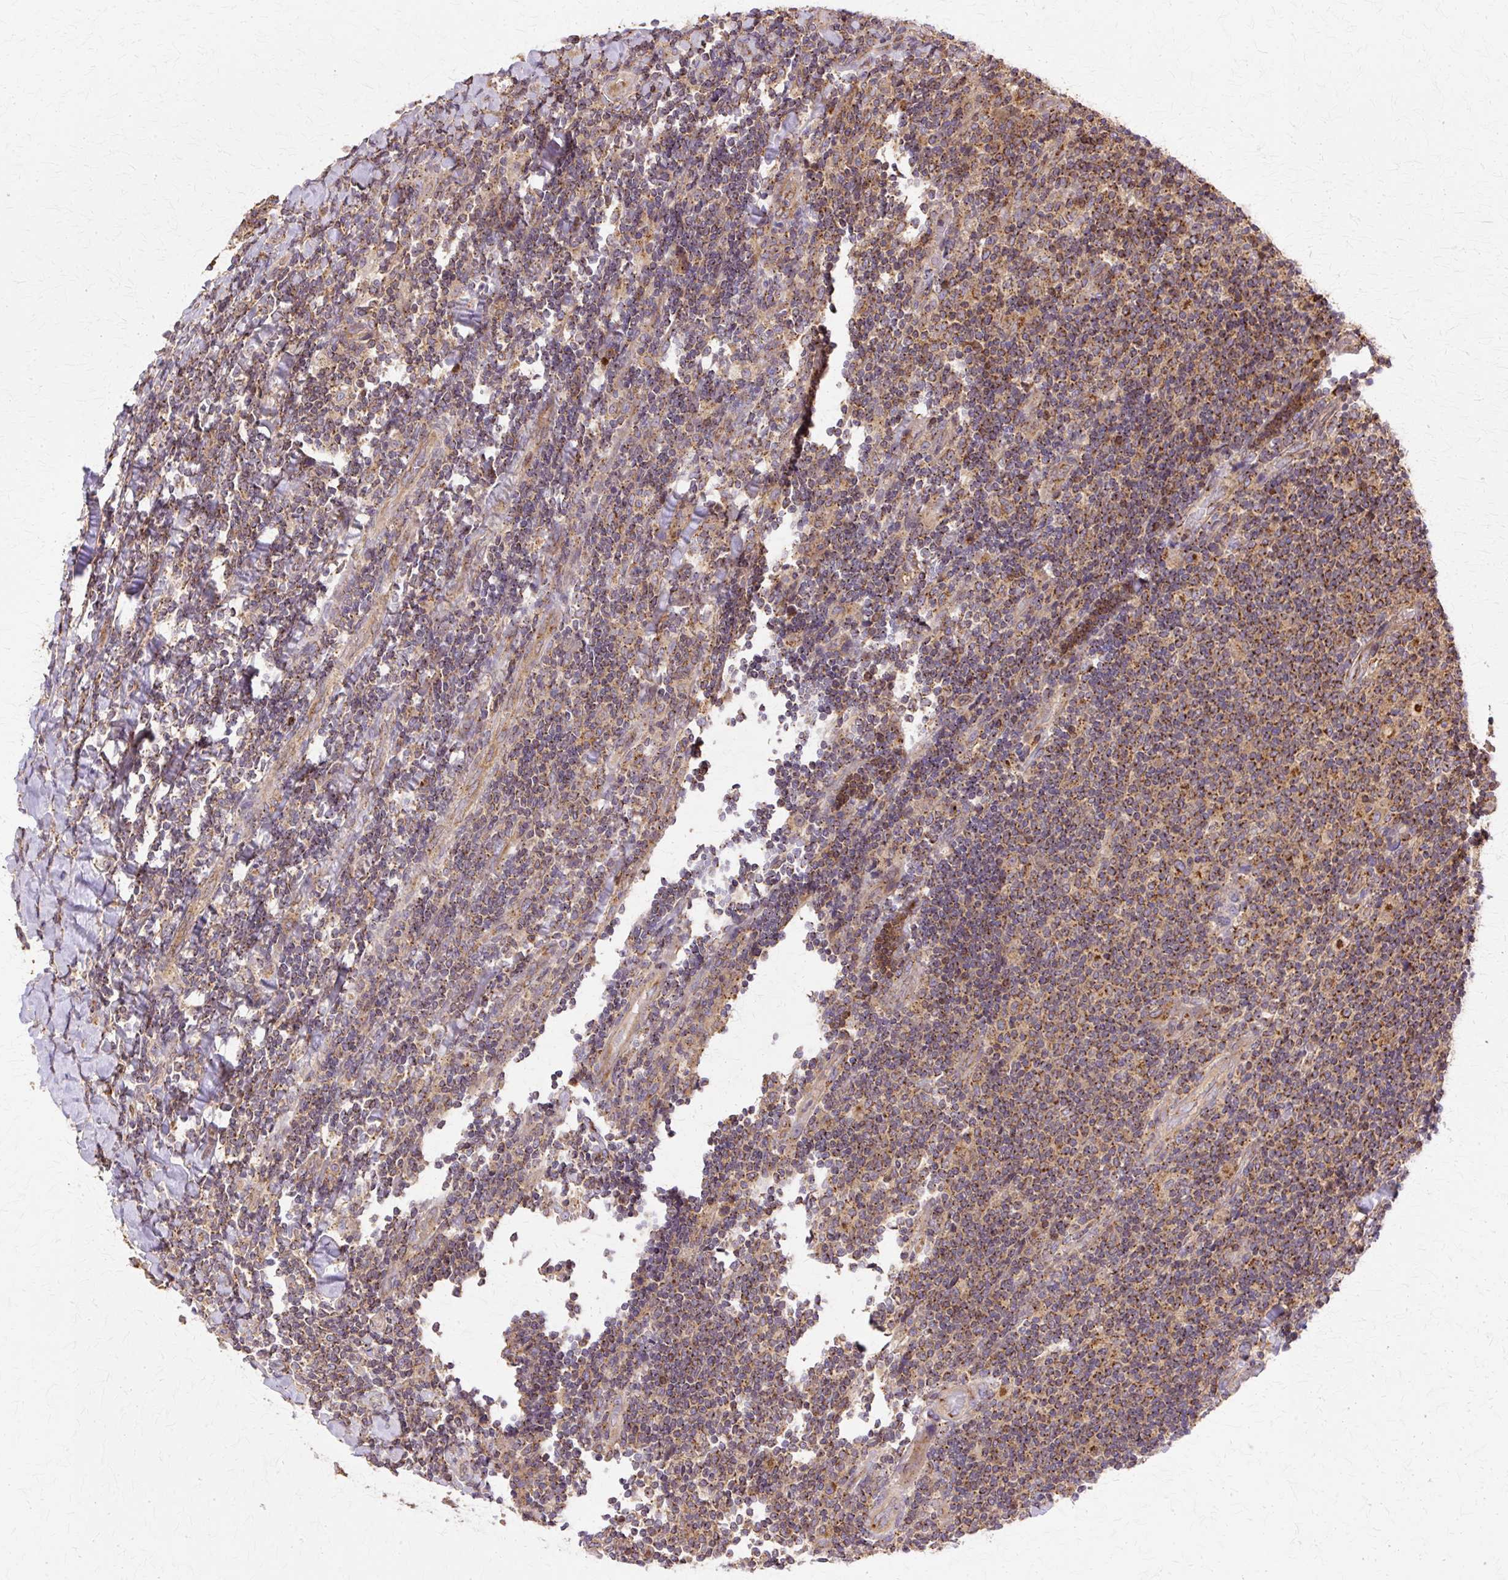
{"staining": {"intensity": "moderate", "quantity": "25%-75%", "location": "cytoplasmic/membranous"}, "tissue": "lymphoma", "cell_type": "Tumor cells", "image_type": "cancer", "snomed": [{"axis": "morphology", "description": "Malignant lymphoma, non-Hodgkin's type, Low grade"}, {"axis": "topography", "description": "Lymph node"}], "caption": "This is a histology image of immunohistochemistry staining of lymphoma, which shows moderate positivity in the cytoplasmic/membranous of tumor cells.", "gene": "COPB1", "patient": {"sex": "male", "age": 52}}